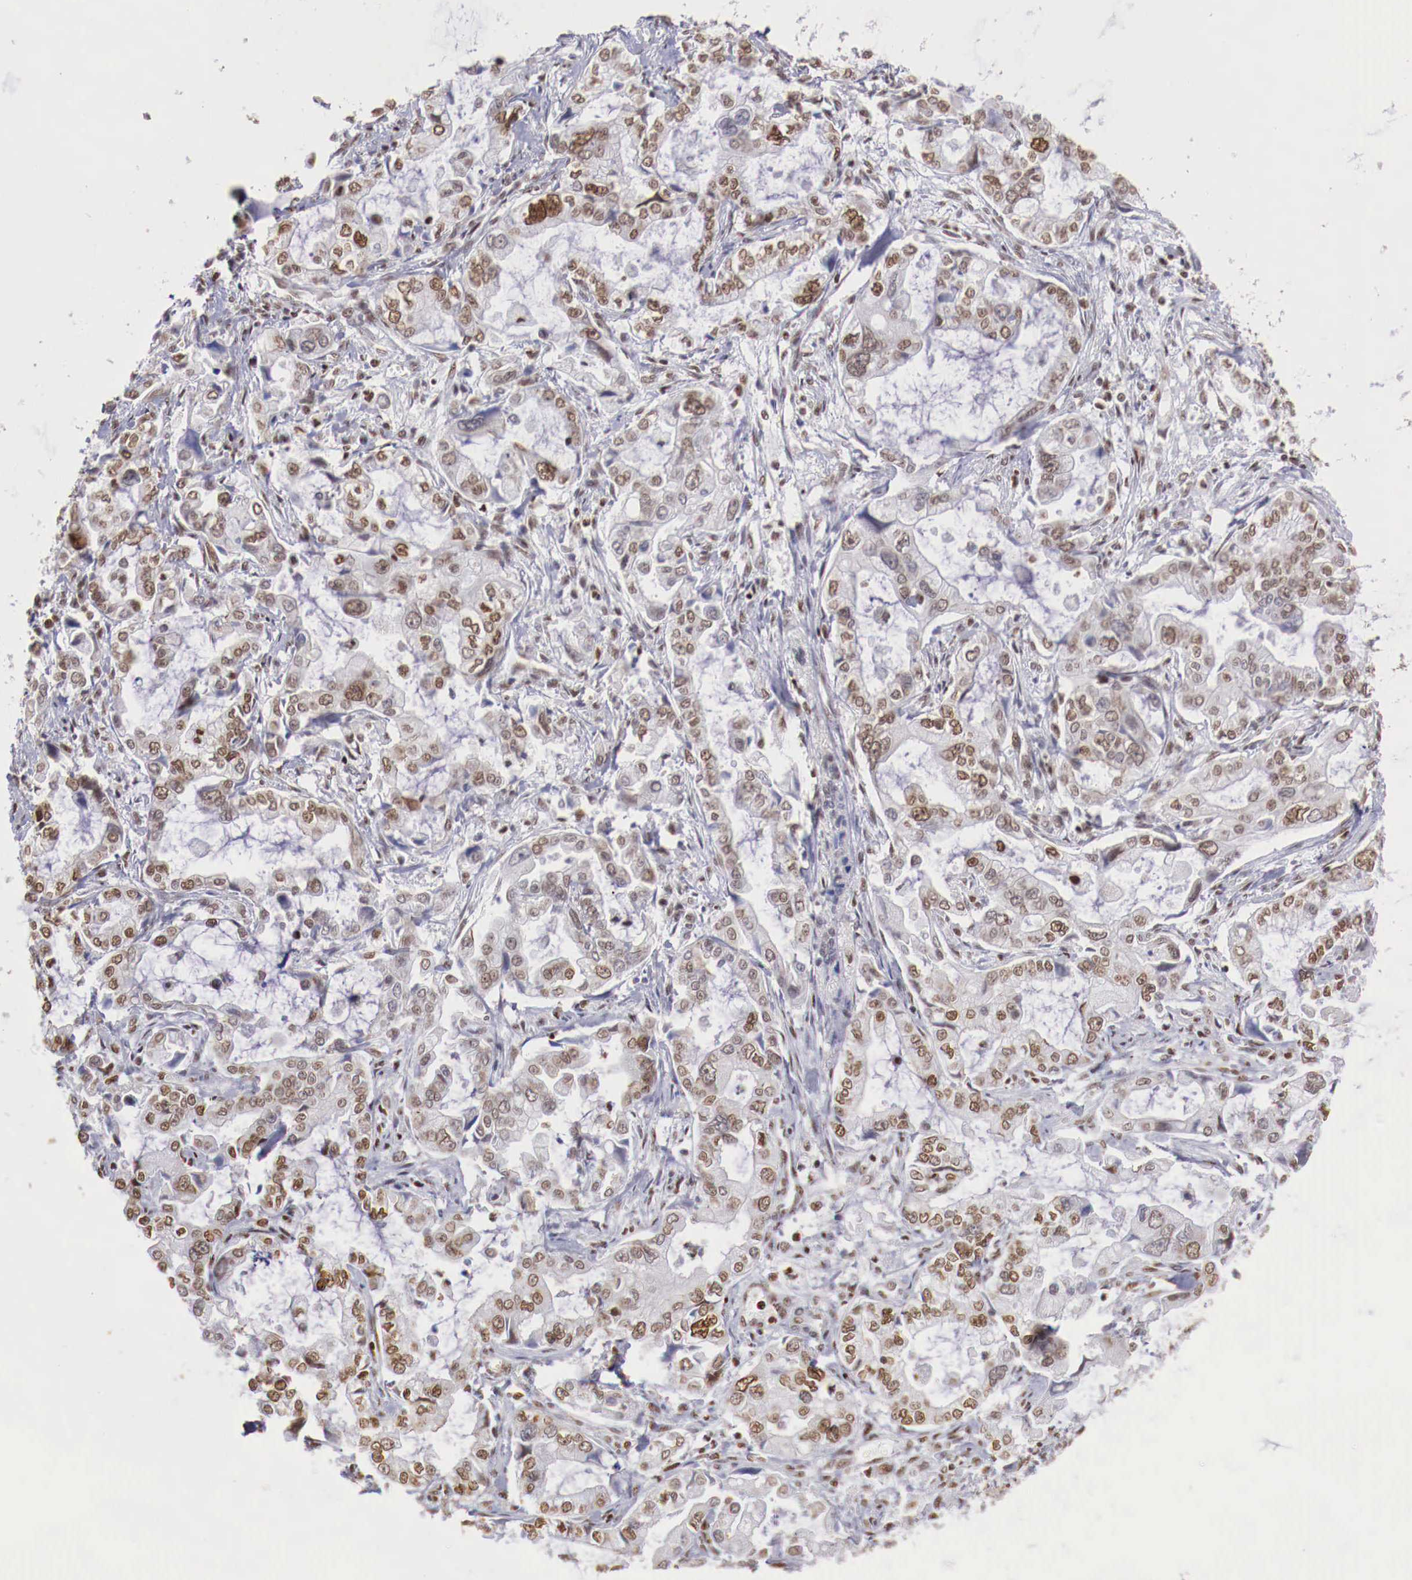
{"staining": {"intensity": "weak", "quantity": ">75%", "location": "nuclear"}, "tissue": "stomach cancer", "cell_type": "Tumor cells", "image_type": "cancer", "snomed": [{"axis": "morphology", "description": "Adenocarcinoma, NOS"}, {"axis": "topography", "description": "Pancreas"}, {"axis": "topography", "description": "Stomach, upper"}], "caption": "The photomicrograph demonstrates staining of stomach adenocarcinoma, revealing weak nuclear protein positivity (brown color) within tumor cells. (DAB = brown stain, brightfield microscopy at high magnification).", "gene": "MAX", "patient": {"sex": "male", "age": 77}}